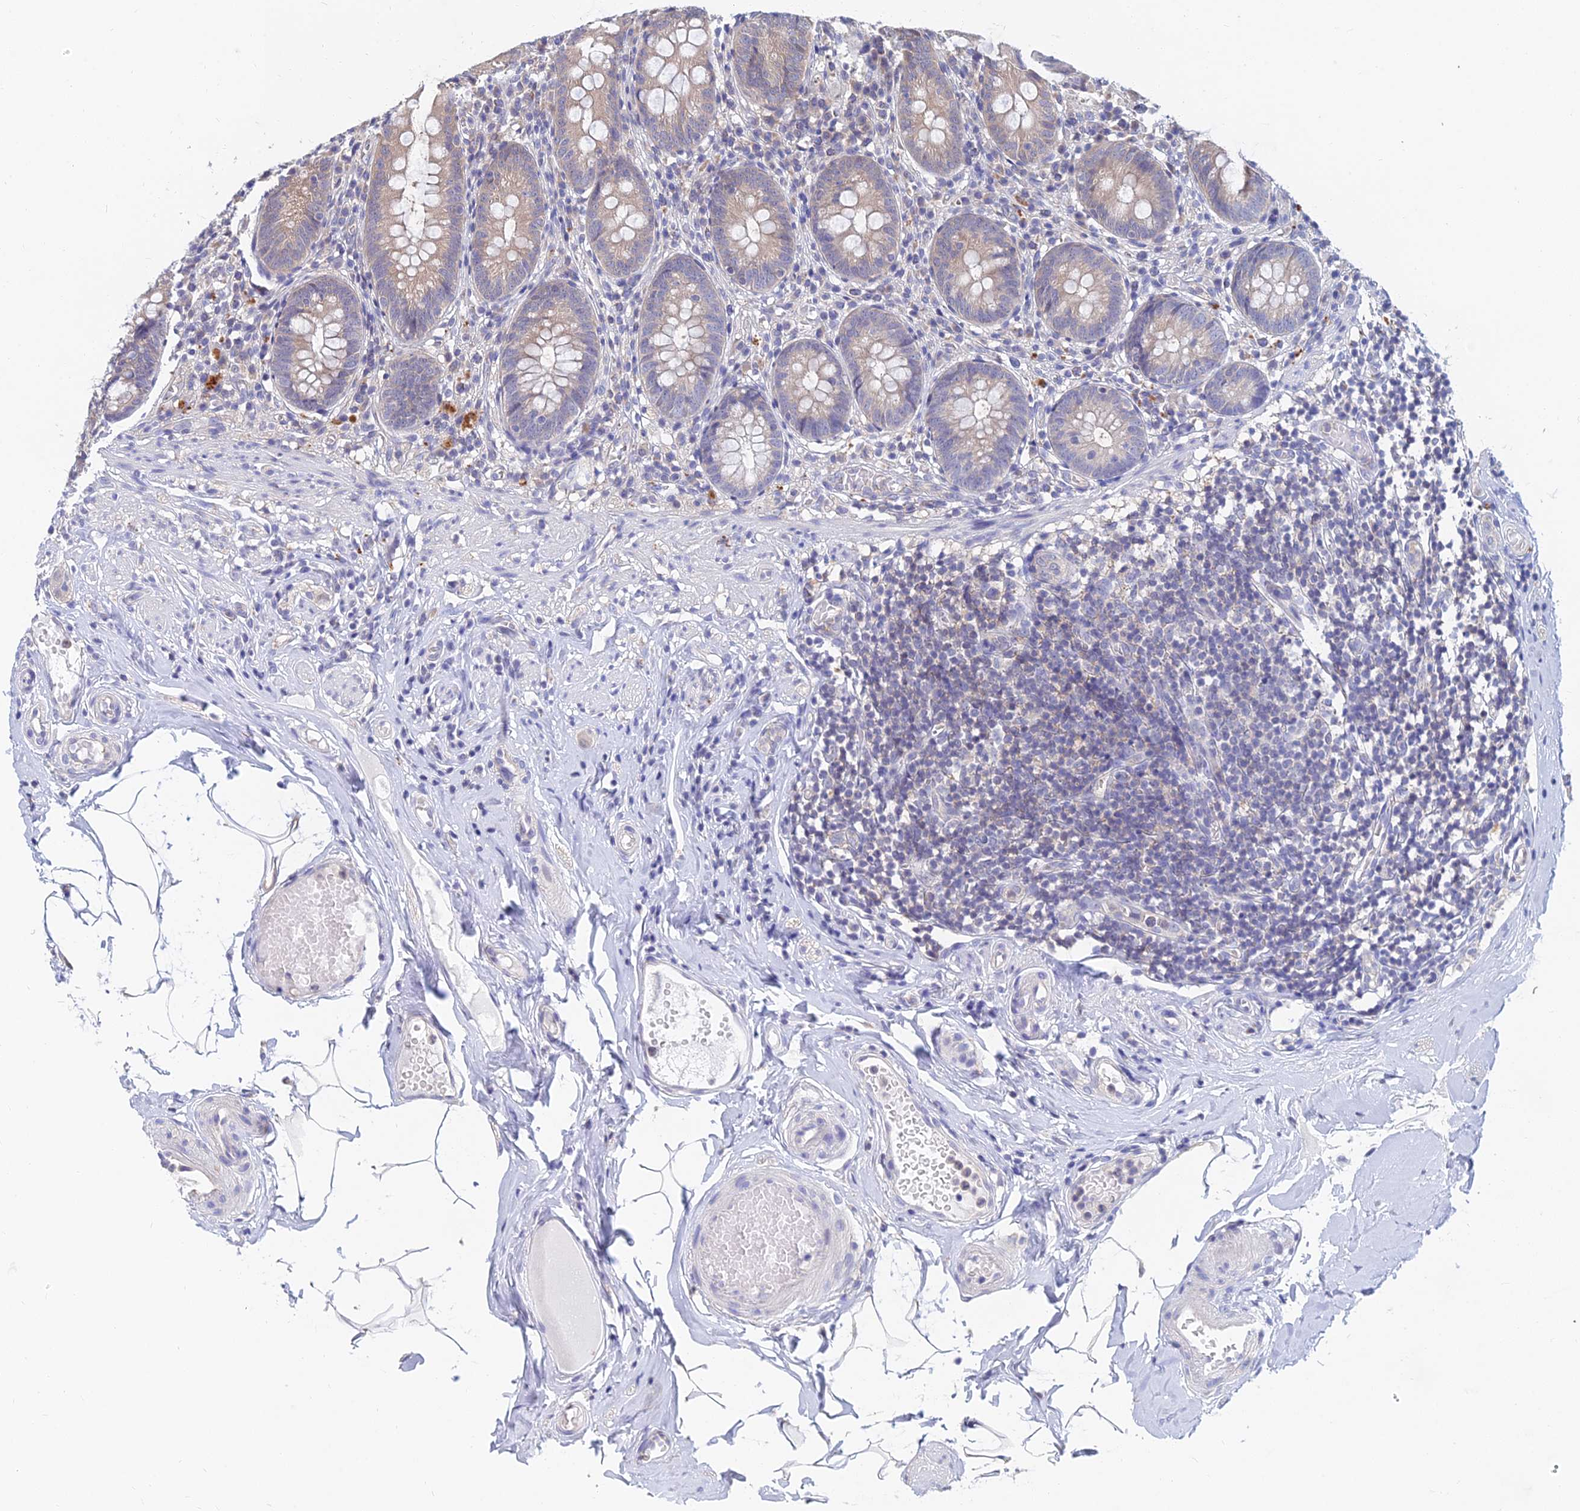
{"staining": {"intensity": "weak", "quantity": "25%-75%", "location": "cytoplasmic/membranous"}, "tissue": "appendix", "cell_type": "Glandular cells", "image_type": "normal", "snomed": [{"axis": "morphology", "description": "Normal tissue, NOS"}, {"axis": "topography", "description": "Appendix"}], "caption": "DAB (3,3'-diaminobenzidine) immunohistochemical staining of benign human appendix displays weak cytoplasmic/membranous protein staining in about 25%-75% of glandular cells. (Stains: DAB in brown, nuclei in blue, Microscopy: brightfield microscopy at high magnification).", "gene": "B3GALT4", "patient": {"sex": "male", "age": 55}}